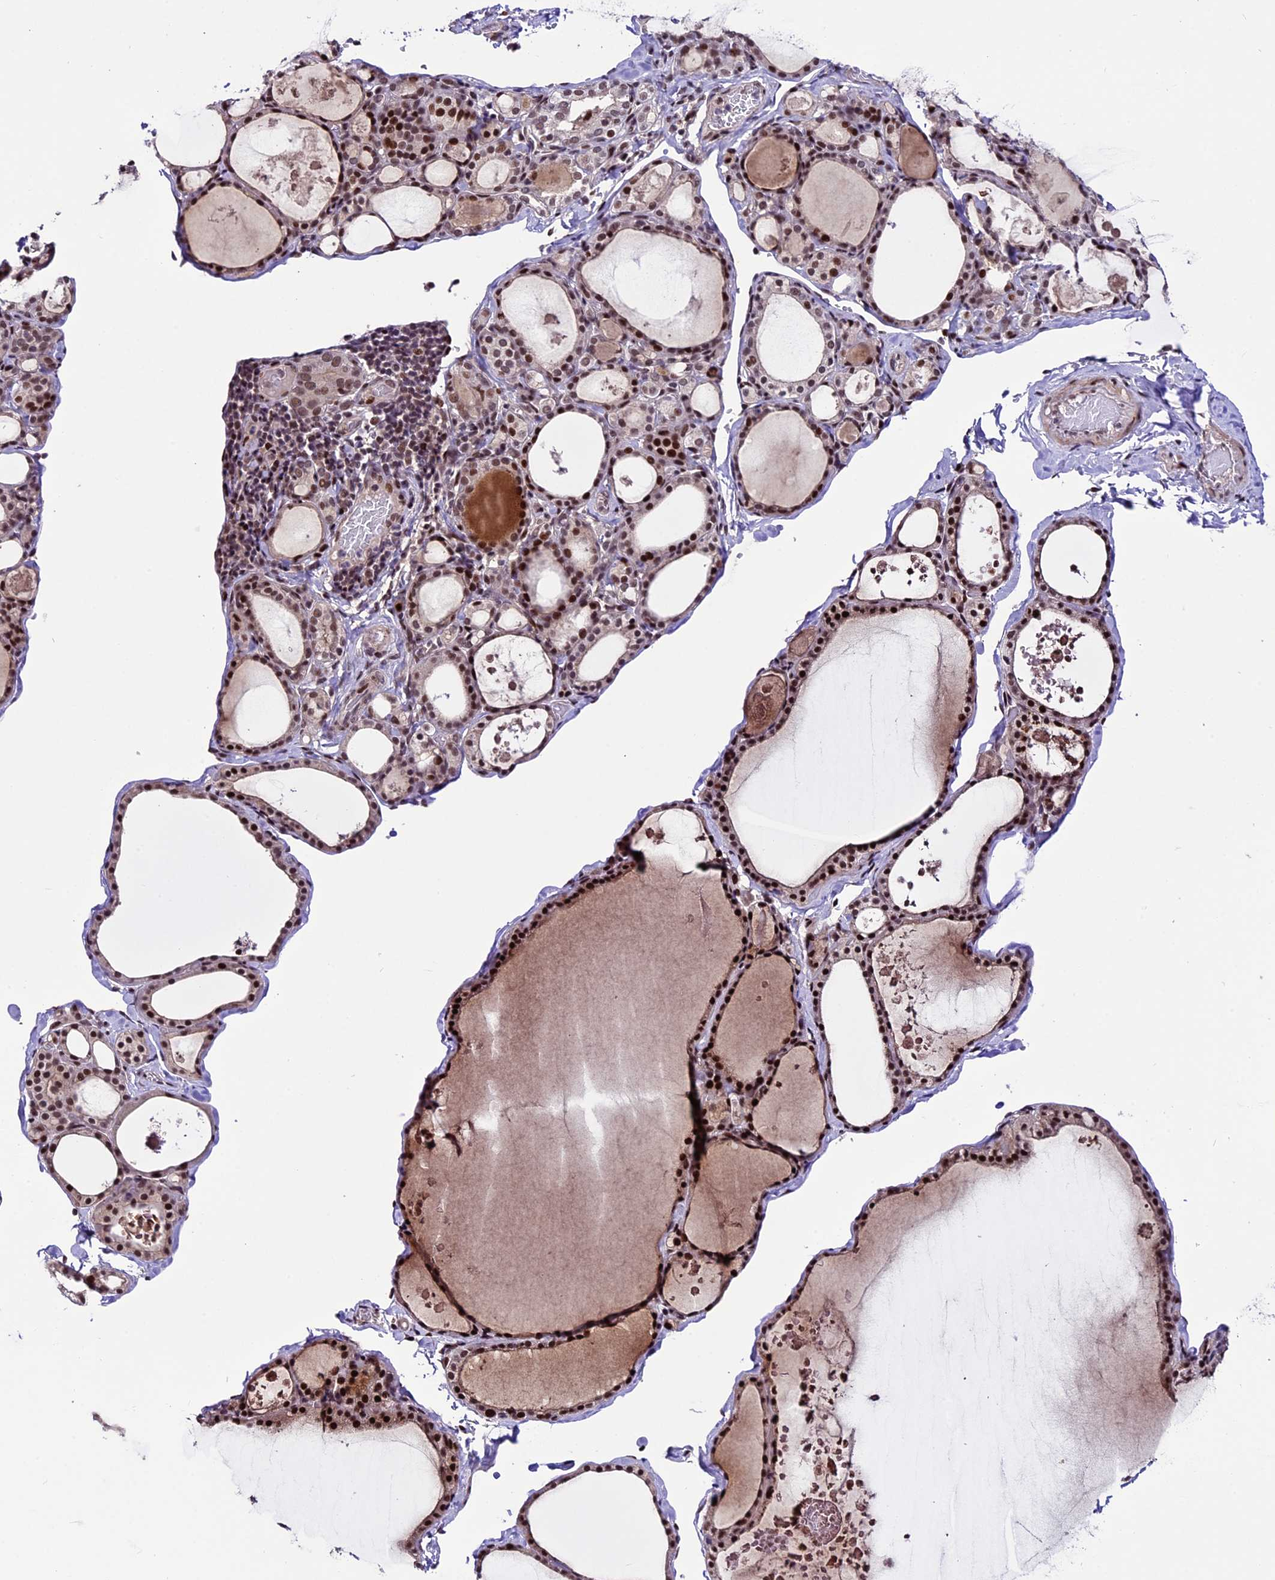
{"staining": {"intensity": "strong", "quantity": ">75%", "location": "nuclear"}, "tissue": "thyroid gland", "cell_type": "Glandular cells", "image_type": "normal", "snomed": [{"axis": "morphology", "description": "Normal tissue, NOS"}, {"axis": "topography", "description": "Thyroid gland"}], "caption": "High-power microscopy captured an immunohistochemistry image of unremarkable thyroid gland, revealing strong nuclear expression in approximately >75% of glandular cells. (DAB (3,3'-diaminobenzidine) IHC, brown staining for protein, blue staining for nuclei).", "gene": "TCP11L2", "patient": {"sex": "male", "age": 56}}